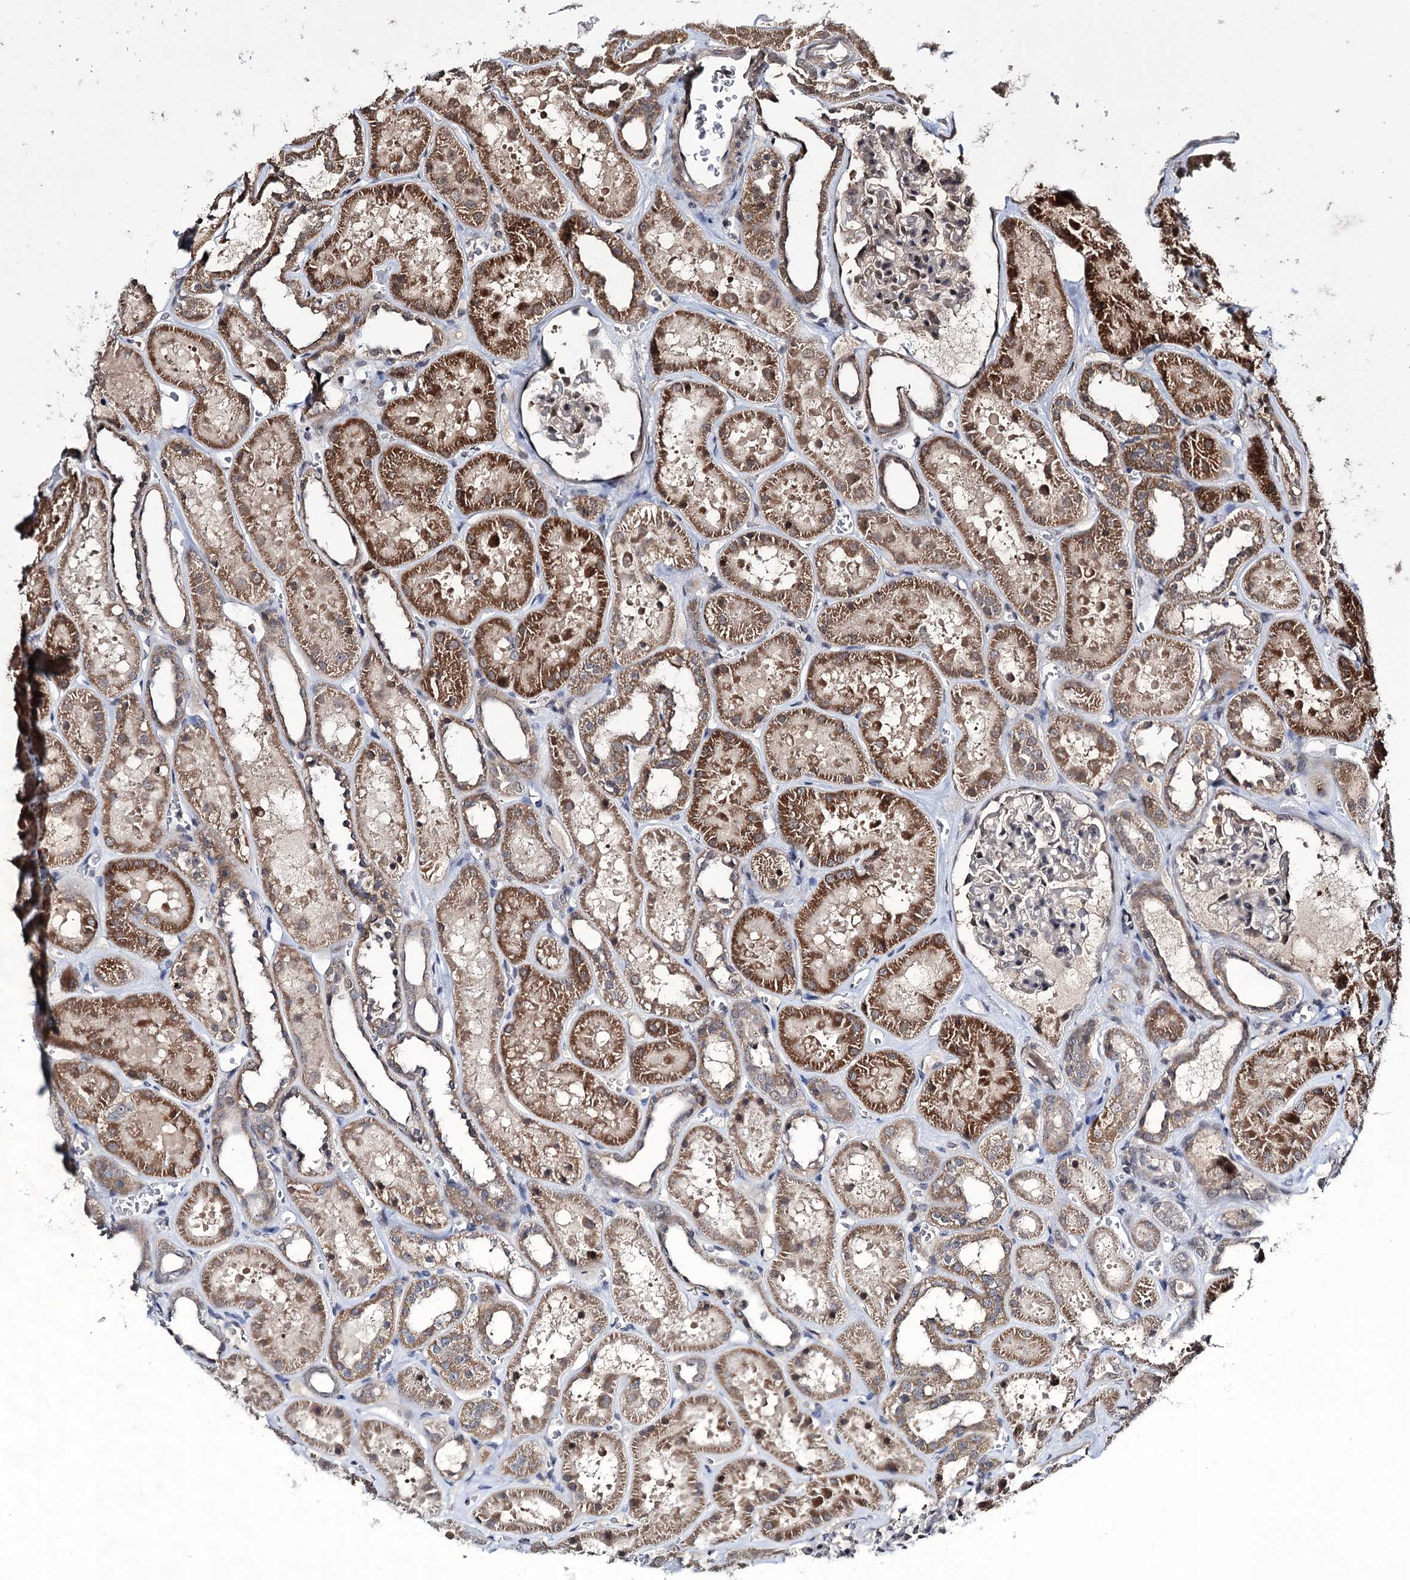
{"staining": {"intensity": "moderate", "quantity": "<25%", "location": "cytoplasmic/membranous"}, "tissue": "kidney", "cell_type": "Cells in glomeruli", "image_type": "normal", "snomed": [{"axis": "morphology", "description": "Normal tissue, NOS"}, {"axis": "topography", "description": "Kidney"}], "caption": "Immunohistochemistry (IHC) (DAB (3,3'-diaminobenzidine)) staining of unremarkable kidney demonstrates moderate cytoplasmic/membranous protein staining in about <25% of cells in glomeruli.", "gene": "FAM53B", "patient": {"sex": "female", "age": 41}}